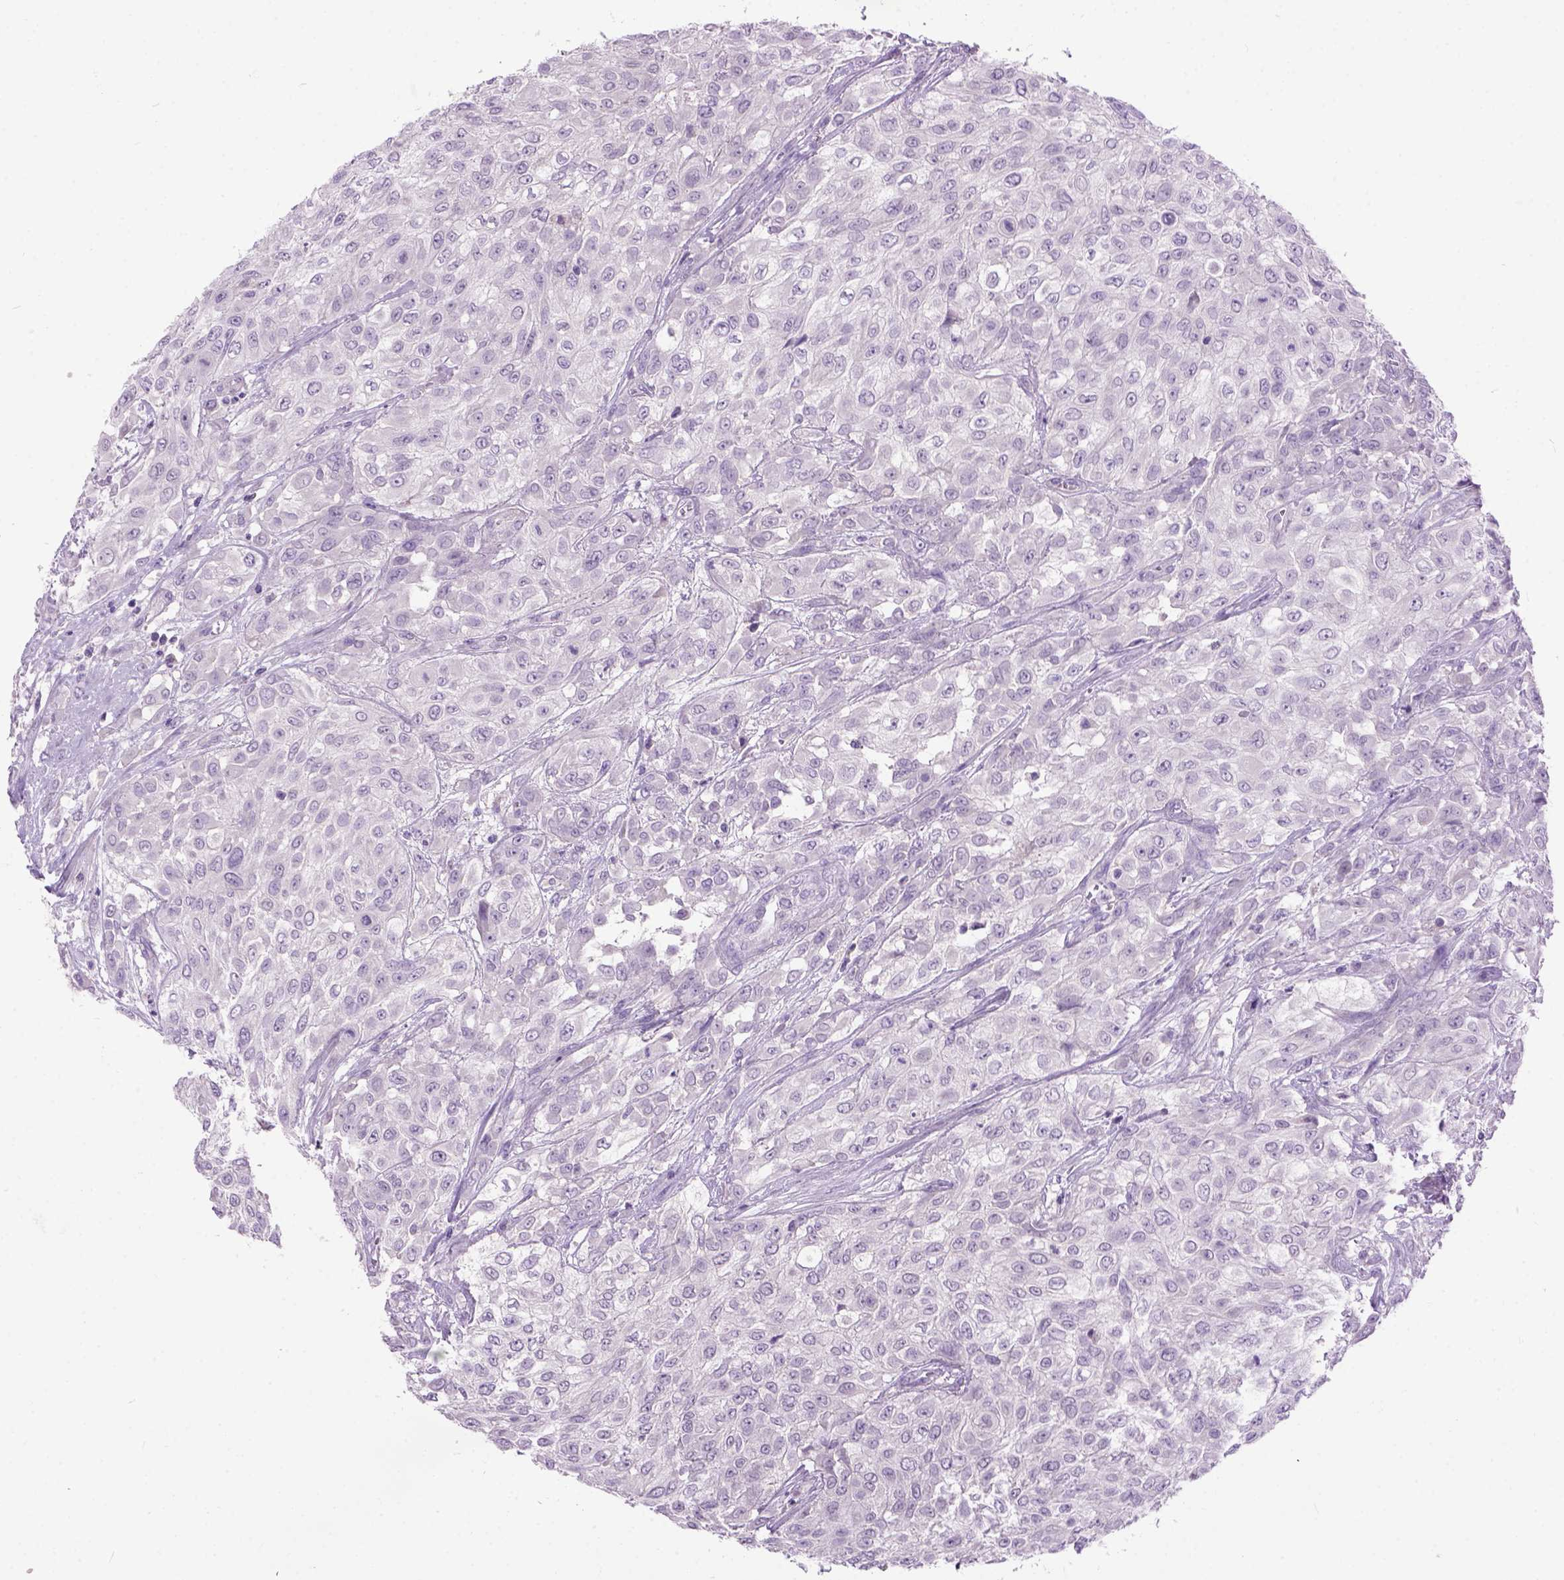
{"staining": {"intensity": "negative", "quantity": "none", "location": "none"}, "tissue": "urothelial cancer", "cell_type": "Tumor cells", "image_type": "cancer", "snomed": [{"axis": "morphology", "description": "Urothelial carcinoma, High grade"}, {"axis": "topography", "description": "Urinary bladder"}], "caption": "Protein analysis of high-grade urothelial carcinoma demonstrates no significant expression in tumor cells.", "gene": "MAPT", "patient": {"sex": "male", "age": 57}}